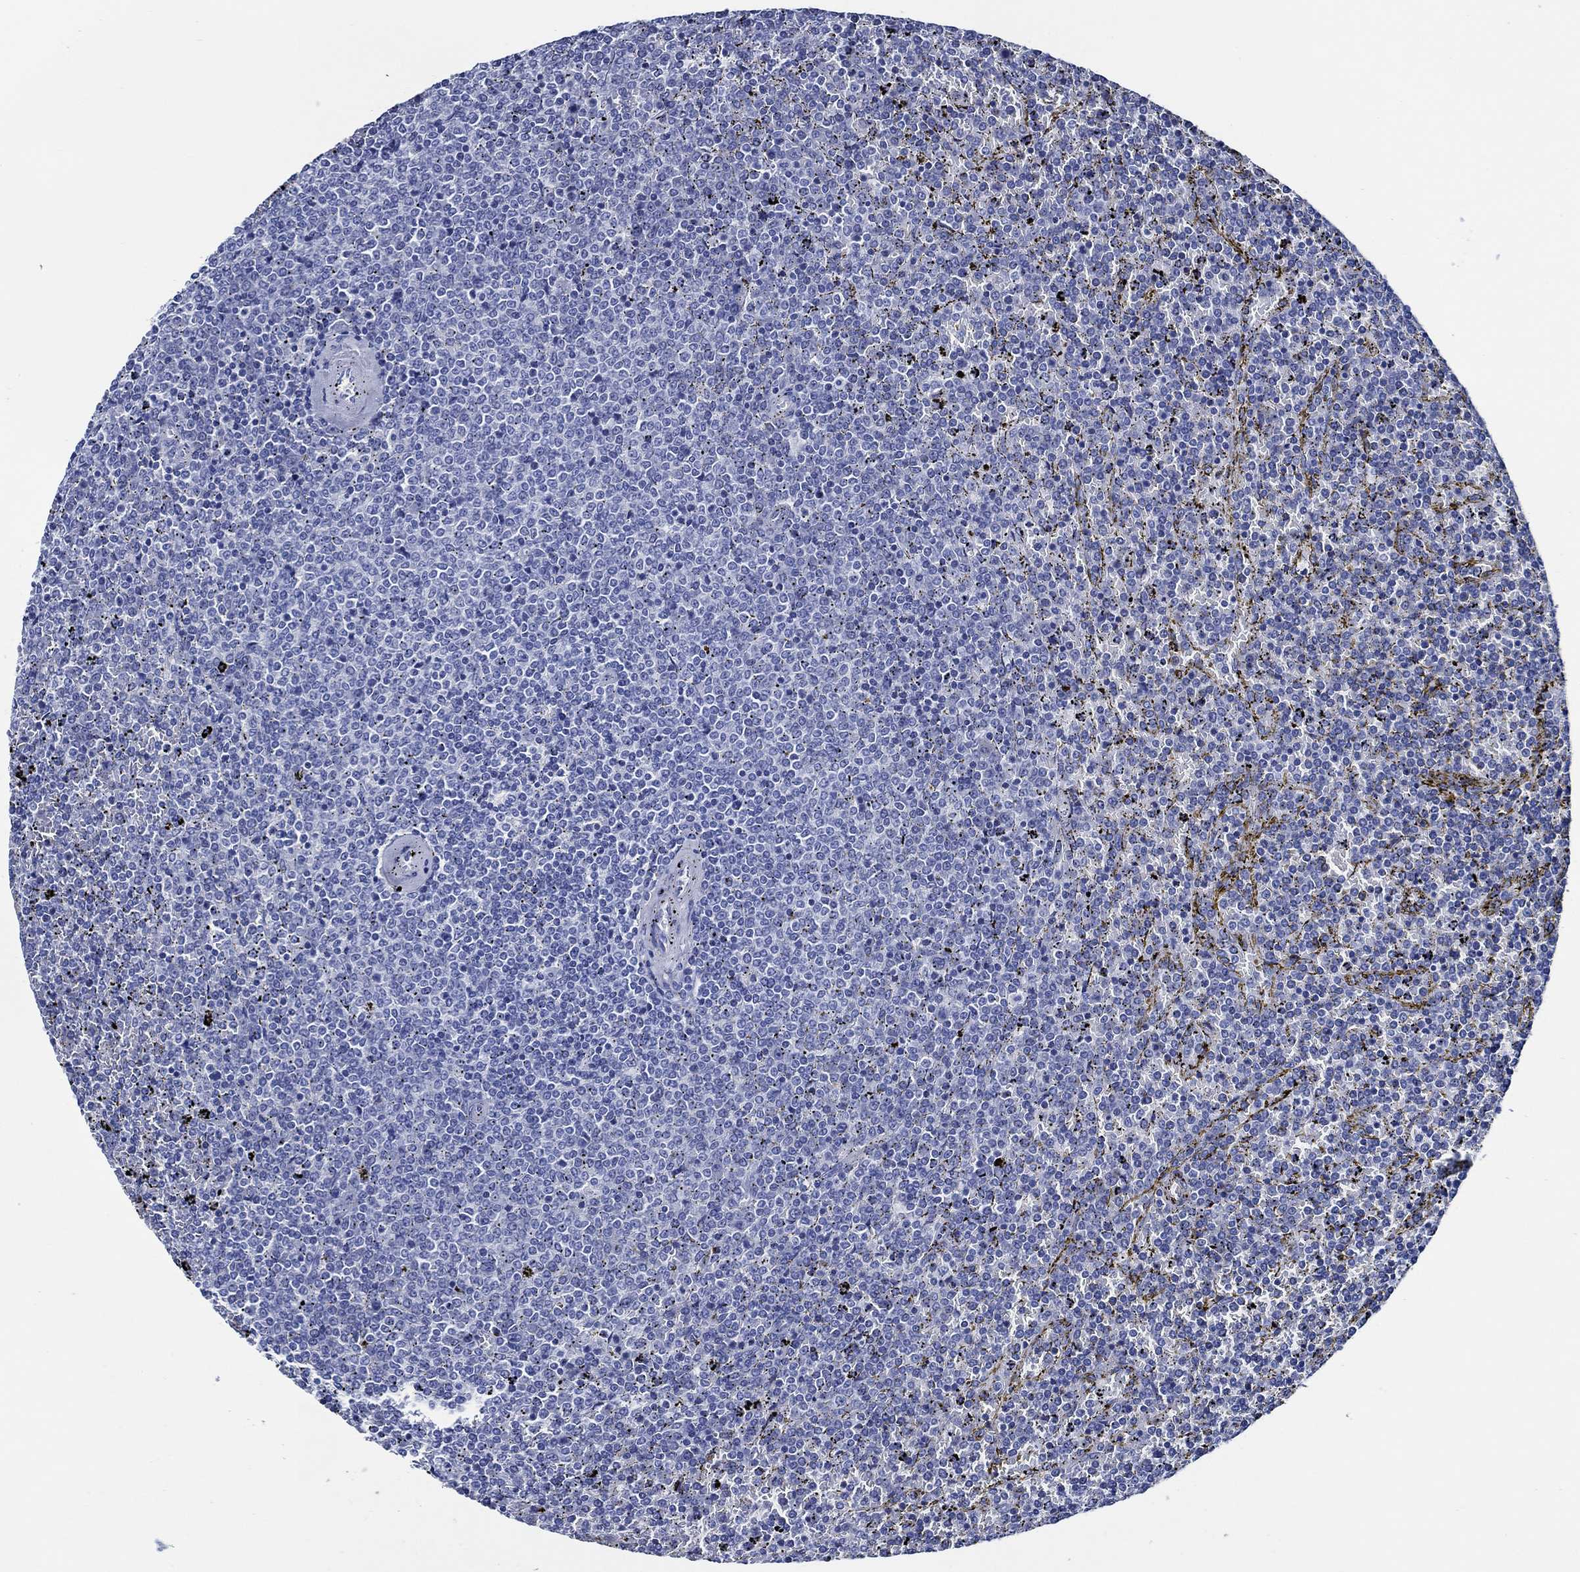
{"staining": {"intensity": "negative", "quantity": "none", "location": "none"}, "tissue": "lymphoma", "cell_type": "Tumor cells", "image_type": "cancer", "snomed": [{"axis": "morphology", "description": "Malignant lymphoma, non-Hodgkin's type, Low grade"}, {"axis": "topography", "description": "Spleen"}], "caption": "The histopathology image demonstrates no staining of tumor cells in lymphoma.", "gene": "WDR62", "patient": {"sex": "female", "age": 77}}